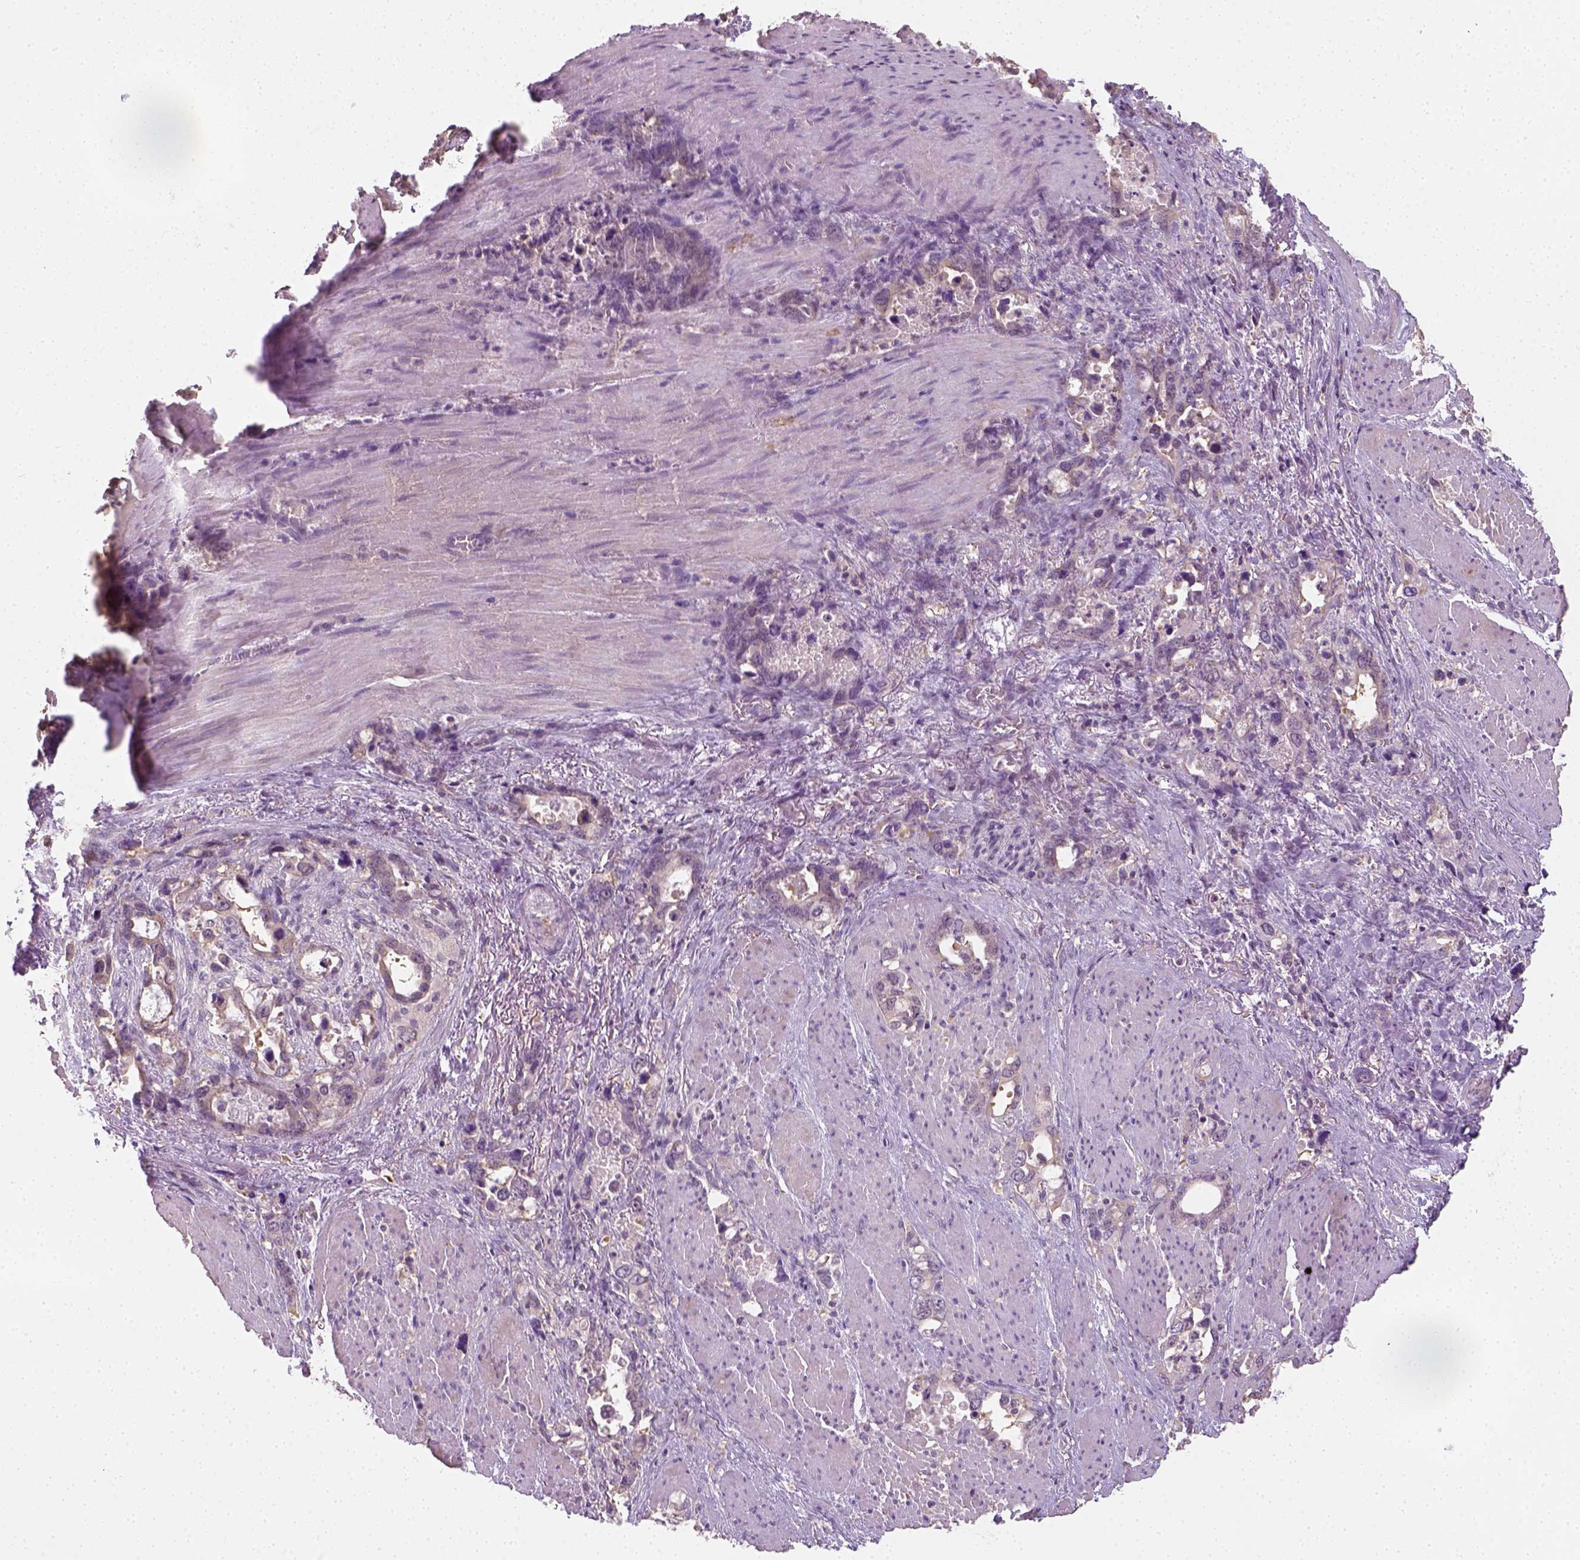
{"staining": {"intensity": "negative", "quantity": "none", "location": "none"}, "tissue": "stomach cancer", "cell_type": "Tumor cells", "image_type": "cancer", "snomed": [{"axis": "morphology", "description": "Normal tissue, NOS"}, {"axis": "morphology", "description": "Adenocarcinoma, NOS"}, {"axis": "topography", "description": "Esophagus"}, {"axis": "topography", "description": "Stomach, upper"}], "caption": "Immunohistochemical staining of human stomach cancer (adenocarcinoma) reveals no significant positivity in tumor cells.", "gene": "EPHB1", "patient": {"sex": "male", "age": 74}}